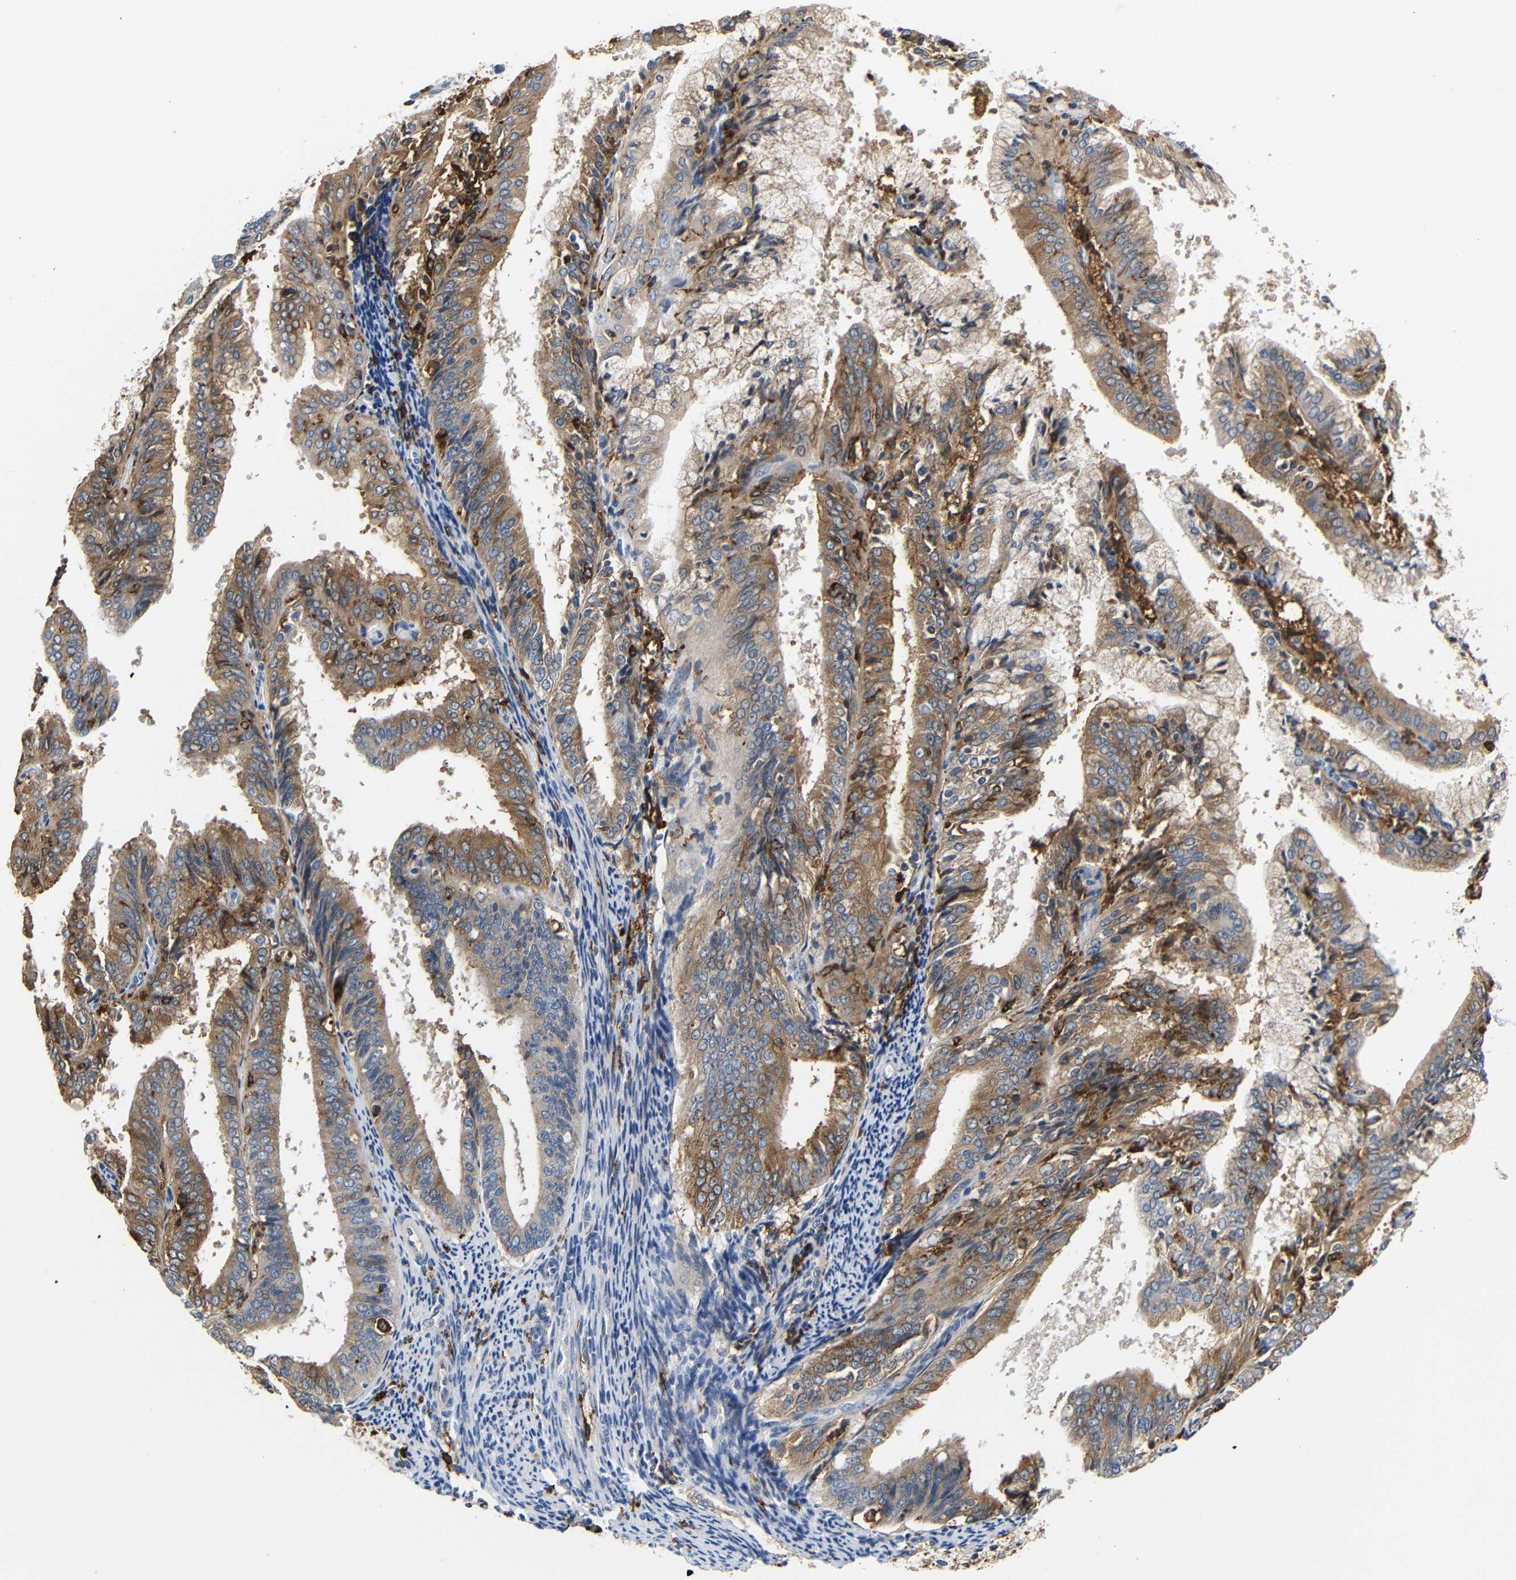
{"staining": {"intensity": "moderate", "quantity": ">75%", "location": "cytoplasmic/membranous"}, "tissue": "endometrial cancer", "cell_type": "Tumor cells", "image_type": "cancer", "snomed": [{"axis": "morphology", "description": "Adenocarcinoma, NOS"}, {"axis": "topography", "description": "Endometrium"}], "caption": "Adenocarcinoma (endometrial) stained with immunohistochemistry exhibits moderate cytoplasmic/membranous expression in approximately >75% of tumor cells. (Brightfield microscopy of DAB IHC at high magnification).", "gene": "HLA-DQB1", "patient": {"sex": "female", "age": 63}}